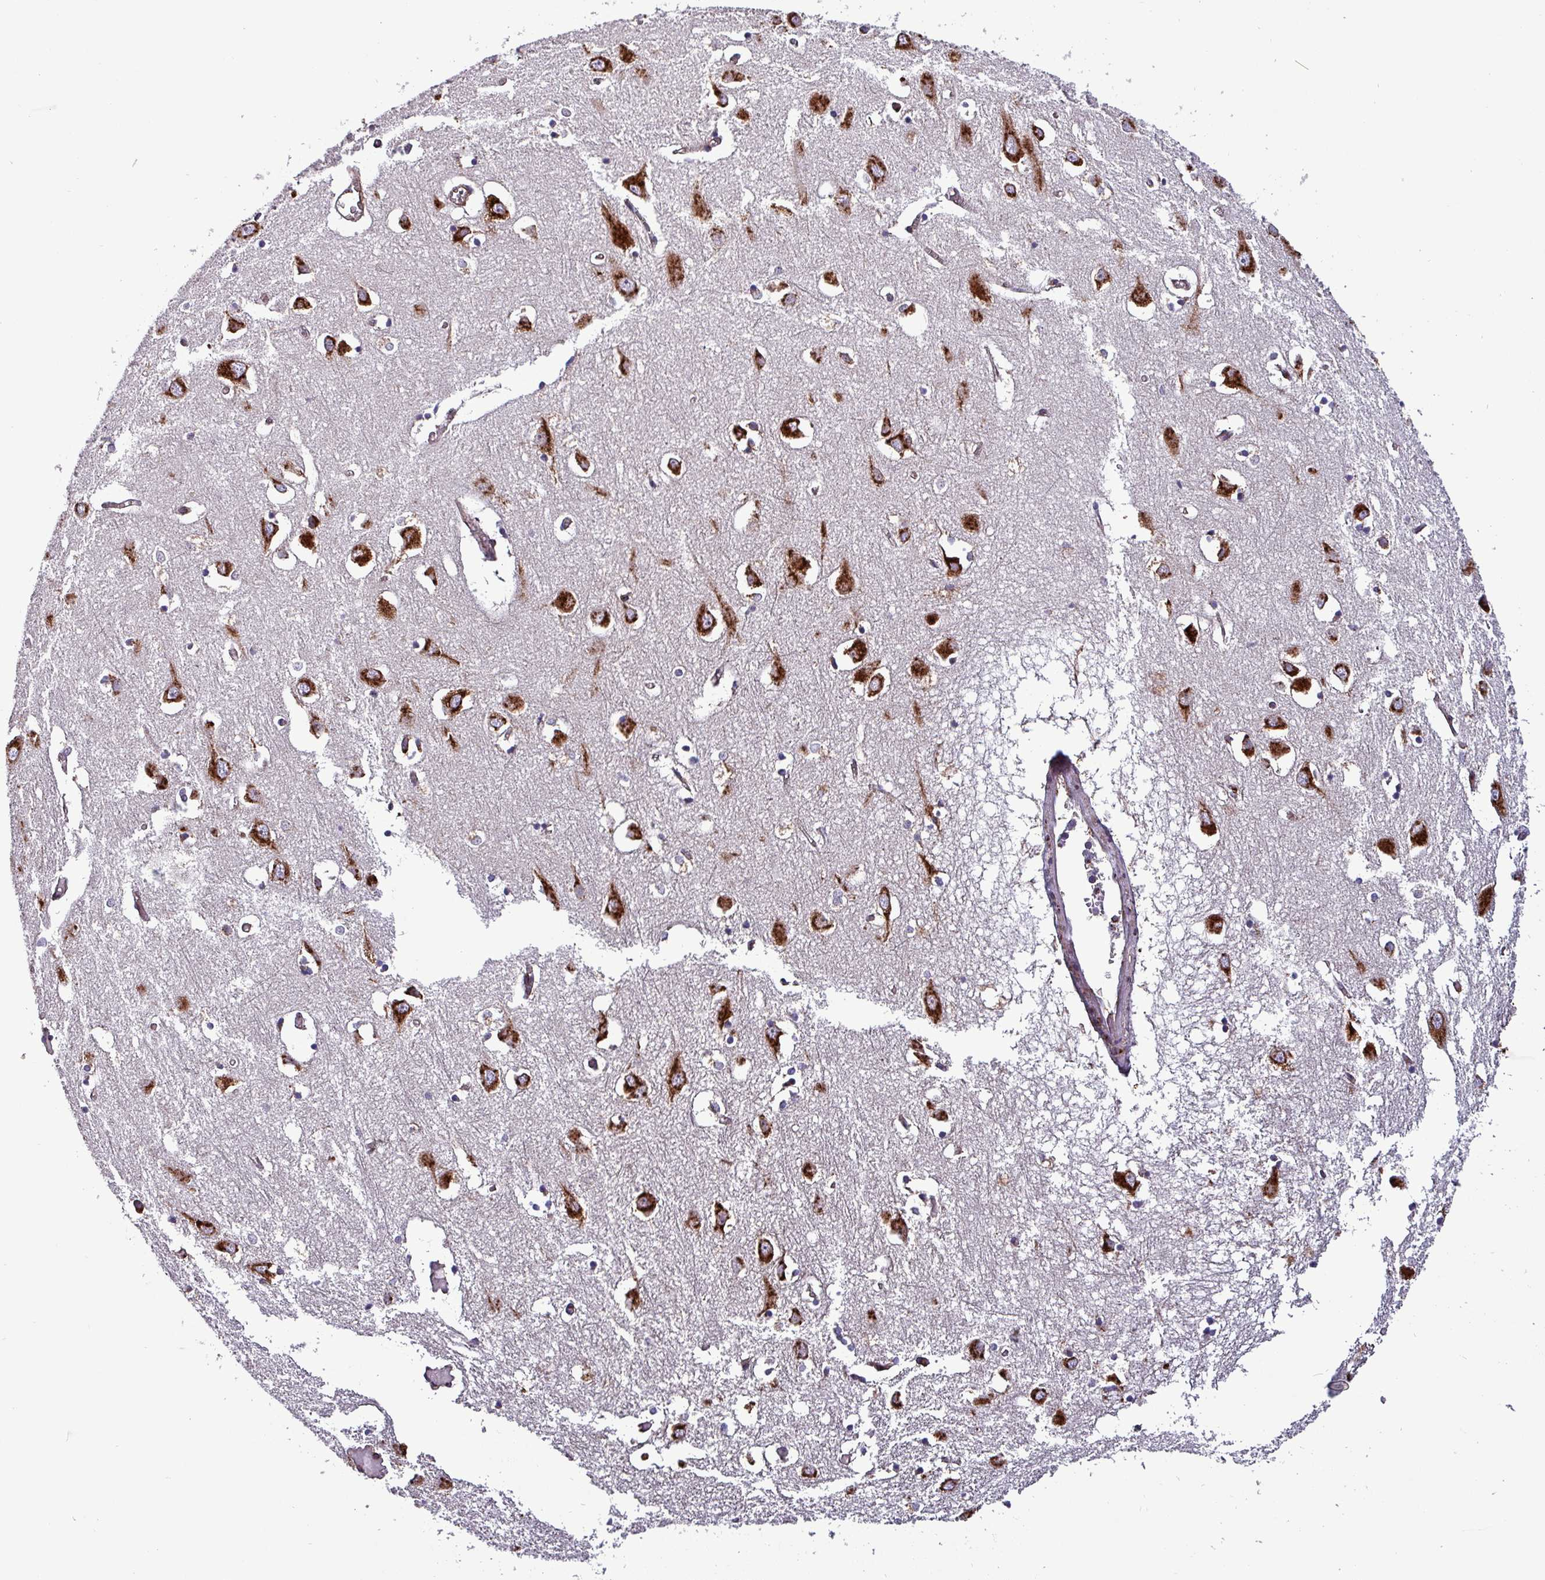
{"staining": {"intensity": "negative", "quantity": "none", "location": "none"}, "tissue": "cerebral cortex", "cell_type": "Endothelial cells", "image_type": "normal", "snomed": [{"axis": "morphology", "description": "Normal tissue, NOS"}, {"axis": "topography", "description": "Cerebral cortex"}], "caption": "This is an immunohistochemistry histopathology image of unremarkable human cerebral cortex. There is no staining in endothelial cells.", "gene": "VAMP4", "patient": {"sex": "male", "age": 70}}